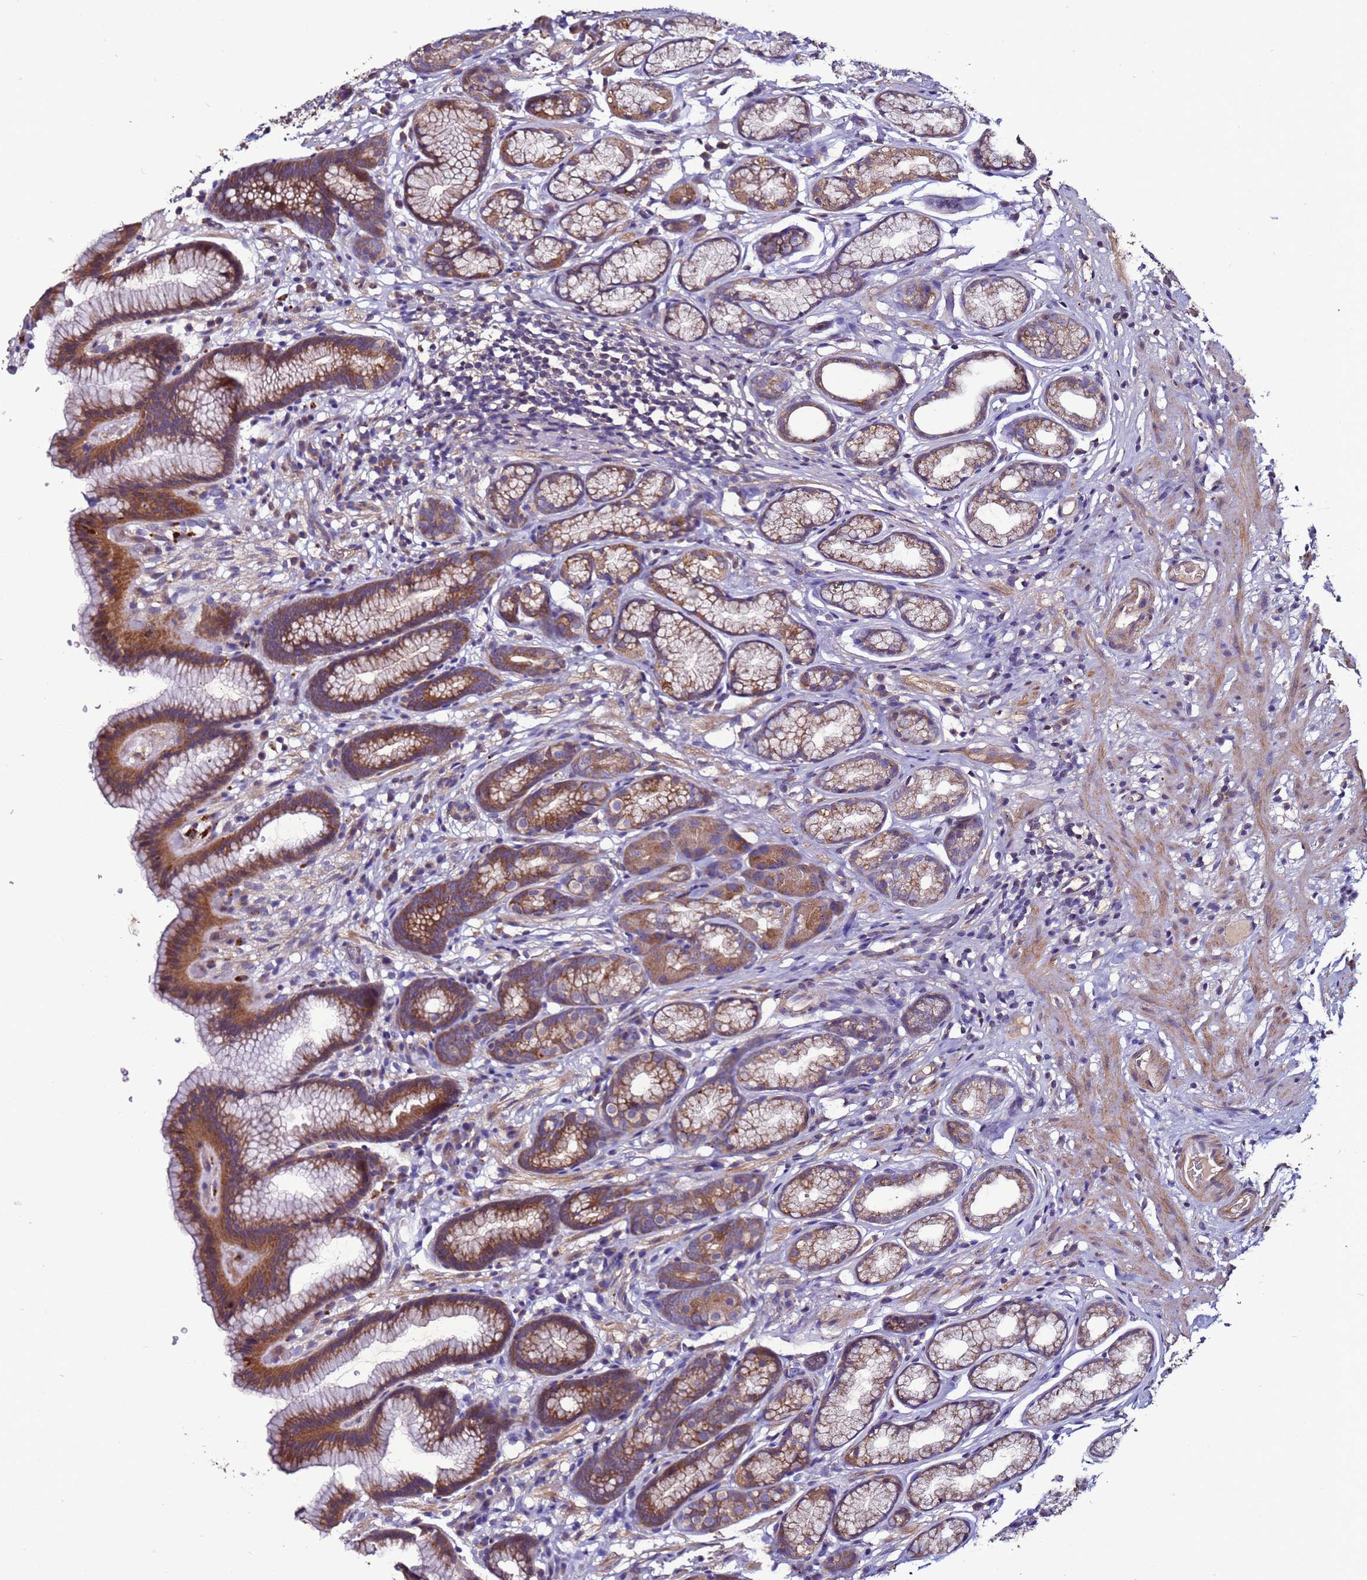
{"staining": {"intensity": "moderate", "quantity": ">75%", "location": "cytoplasmic/membranous"}, "tissue": "stomach", "cell_type": "Glandular cells", "image_type": "normal", "snomed": [{"axis": "morphology", "description": "Normal tissue, NOS"}, {"axis": "topography", "description": "Stomach"}], "caption": "Immunohistochemistry (IHC) micrograph of normal stomach: stomach stained using immunohistochemistry (IHC) shows medium levels of moderate protein expression localized specifically in the cytoplasmic/membranous of glandular cells, appearing as a cytoplasmic/membranous brown color.", "gene": "CEP55", "patient": {"sex": "male", "age": 42}}